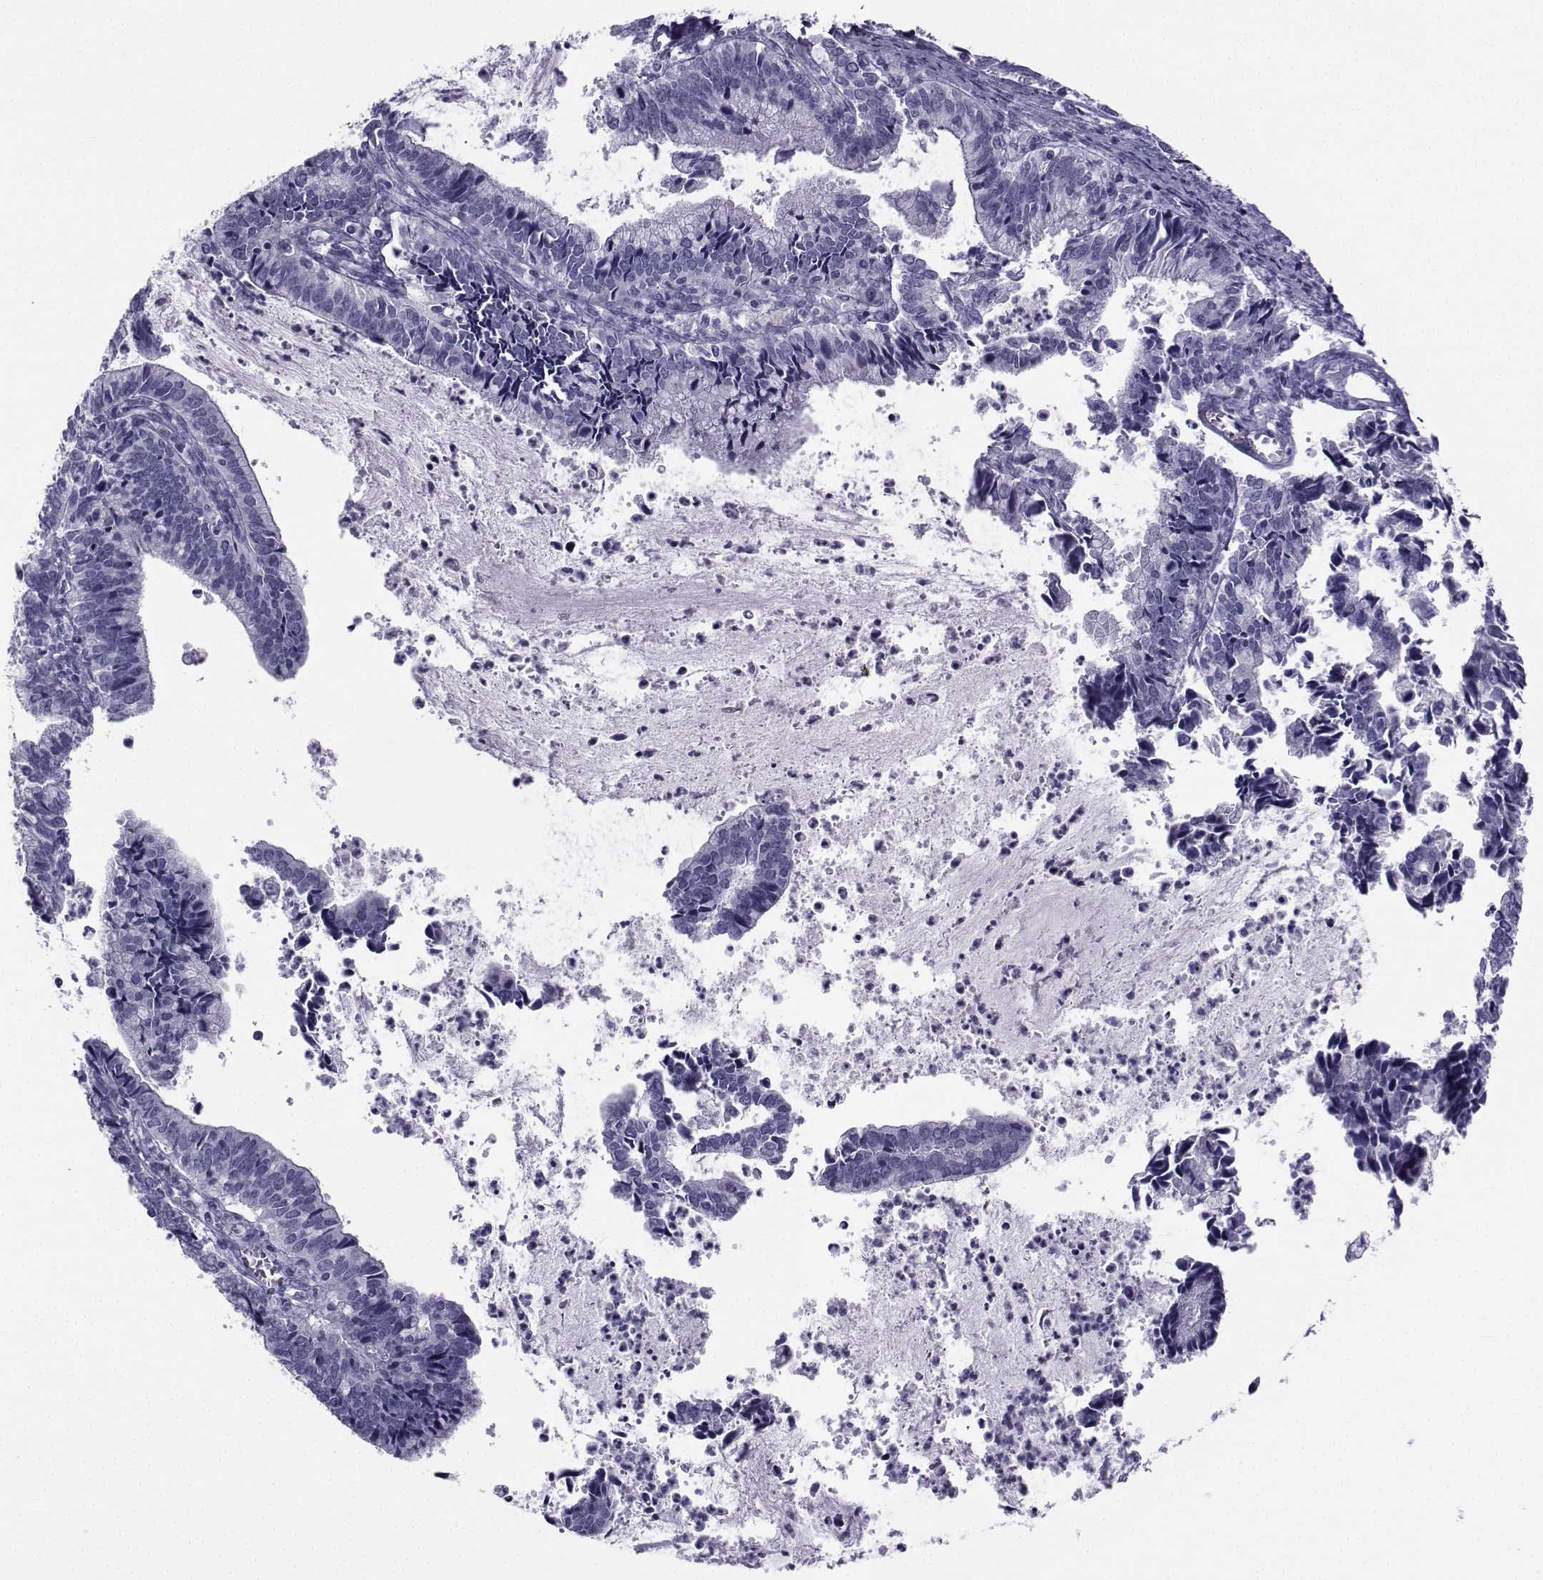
{"staining": {"intensity": "negative", "quantity": "none", "location": "none"}, "tissue": "cervical cancer", "cell_type": "Tumor cells", "image_type": "cancer", "snomed": [{"axis": "morphology", "description": "Adenocarcinoma, NOS"}, {"axis": "topography", "description": "Cervix"}], "caption": "Adenocarcinoma (cervical) was stained to show a protein in brown. There is no significant positivity in tumor cells.", "gene": "SPANXD", "patient": {"sex": "female", "age": 42}}